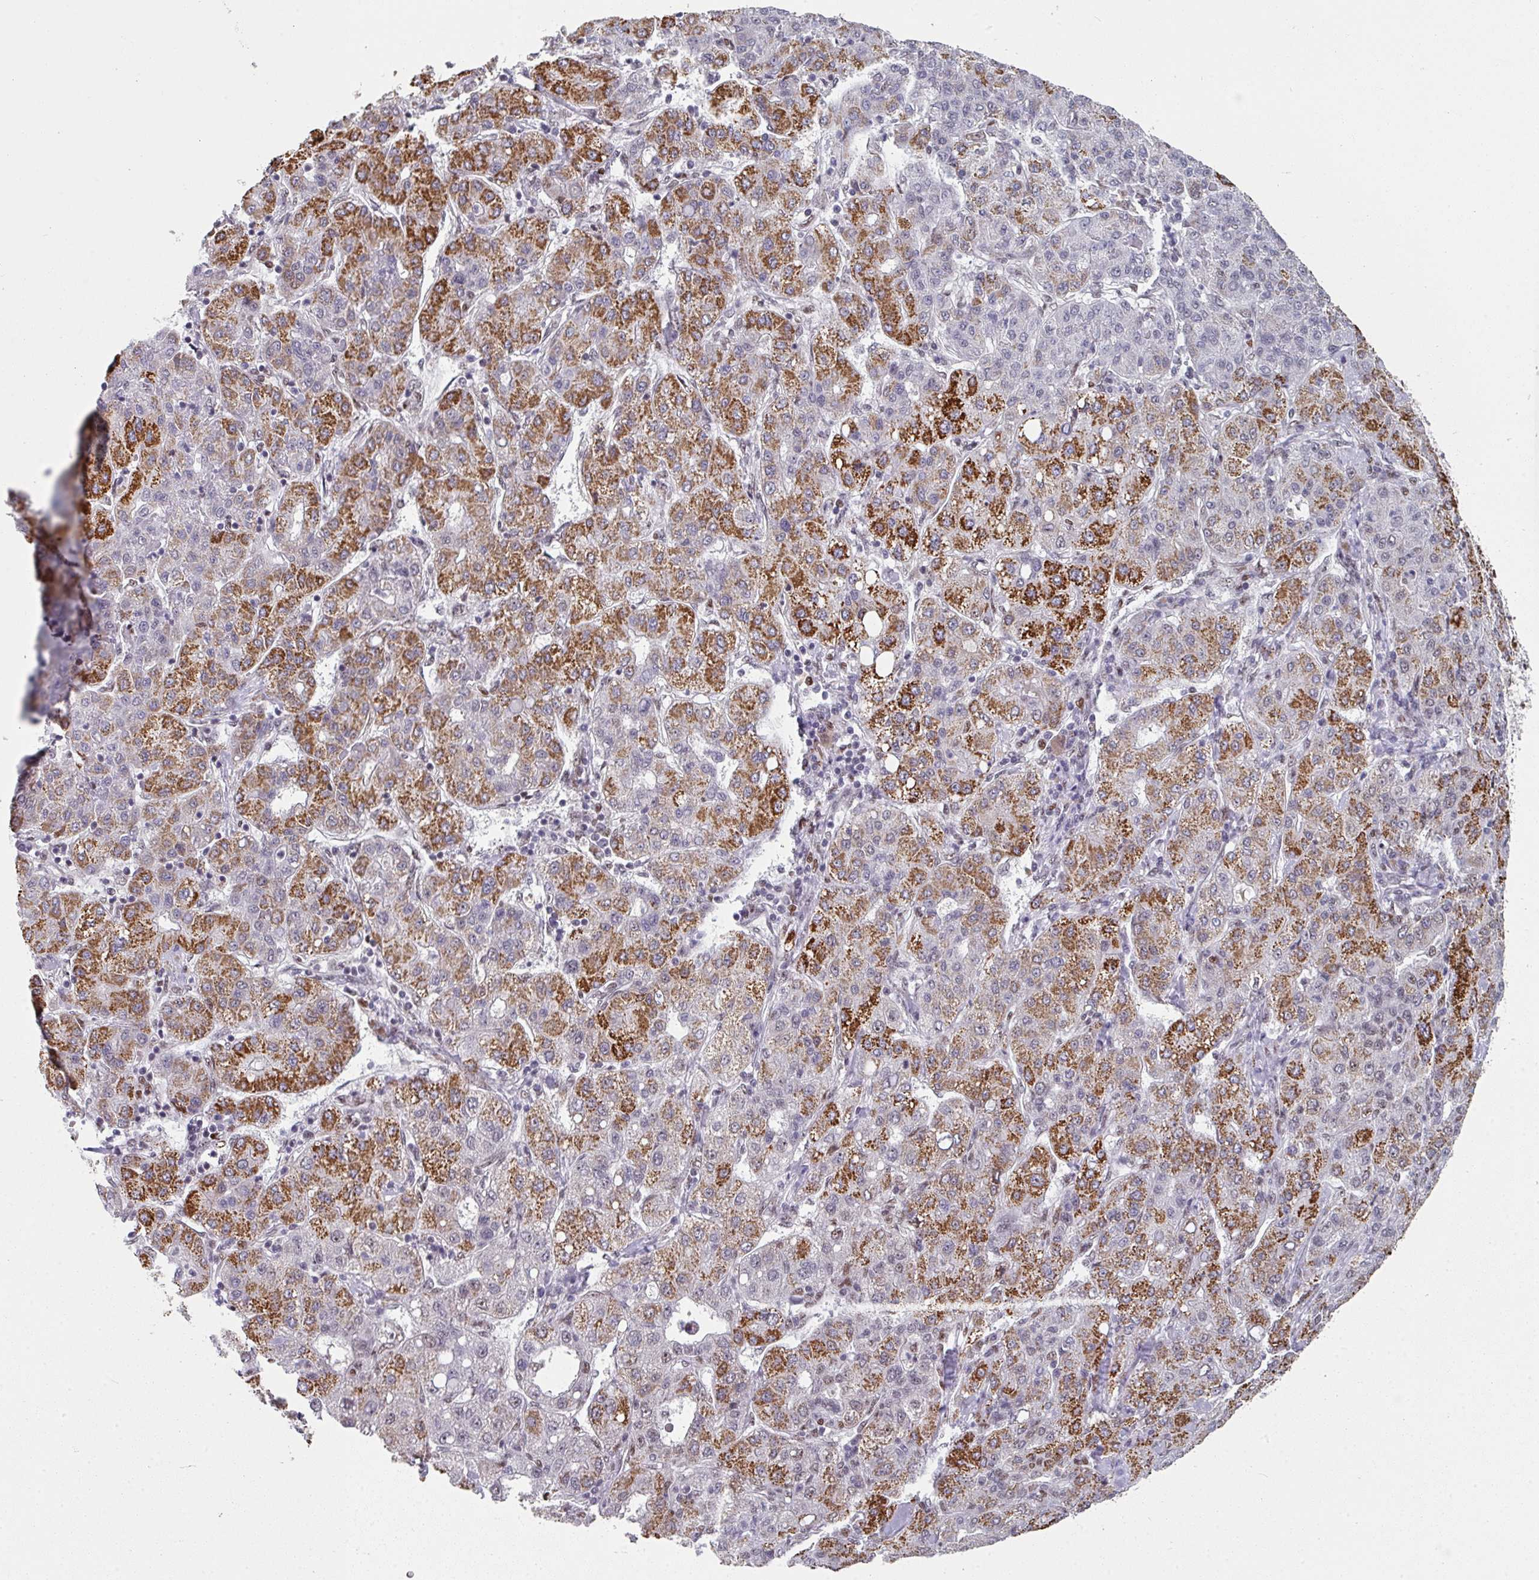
{"staining": {"intensity": "strong", "quantity": "25%-75%", "location": "cytoplasmic/membranous"}, "tissue": "liver cancer", "cell_type": "Tumor cells", "image_type": "cancer", "snomed": [{"axis": "morphology", "description": "Carcinoma, Hepatocellular, NOS"}, {"axis": "topography", "description": "Liver"}], "caption": "IHC micrograph of neoplastic tissue: human liver cancer (hepatocellular carcinoma) stained using IHC shows high levels of strong protein expression localized specifically in the cytoplasmic/membranous of tumor cells, appearing as a cytoplasmic/membranous brown color.", "gene": "RAD50", "patient": {"sex": "male", "age": 65}}